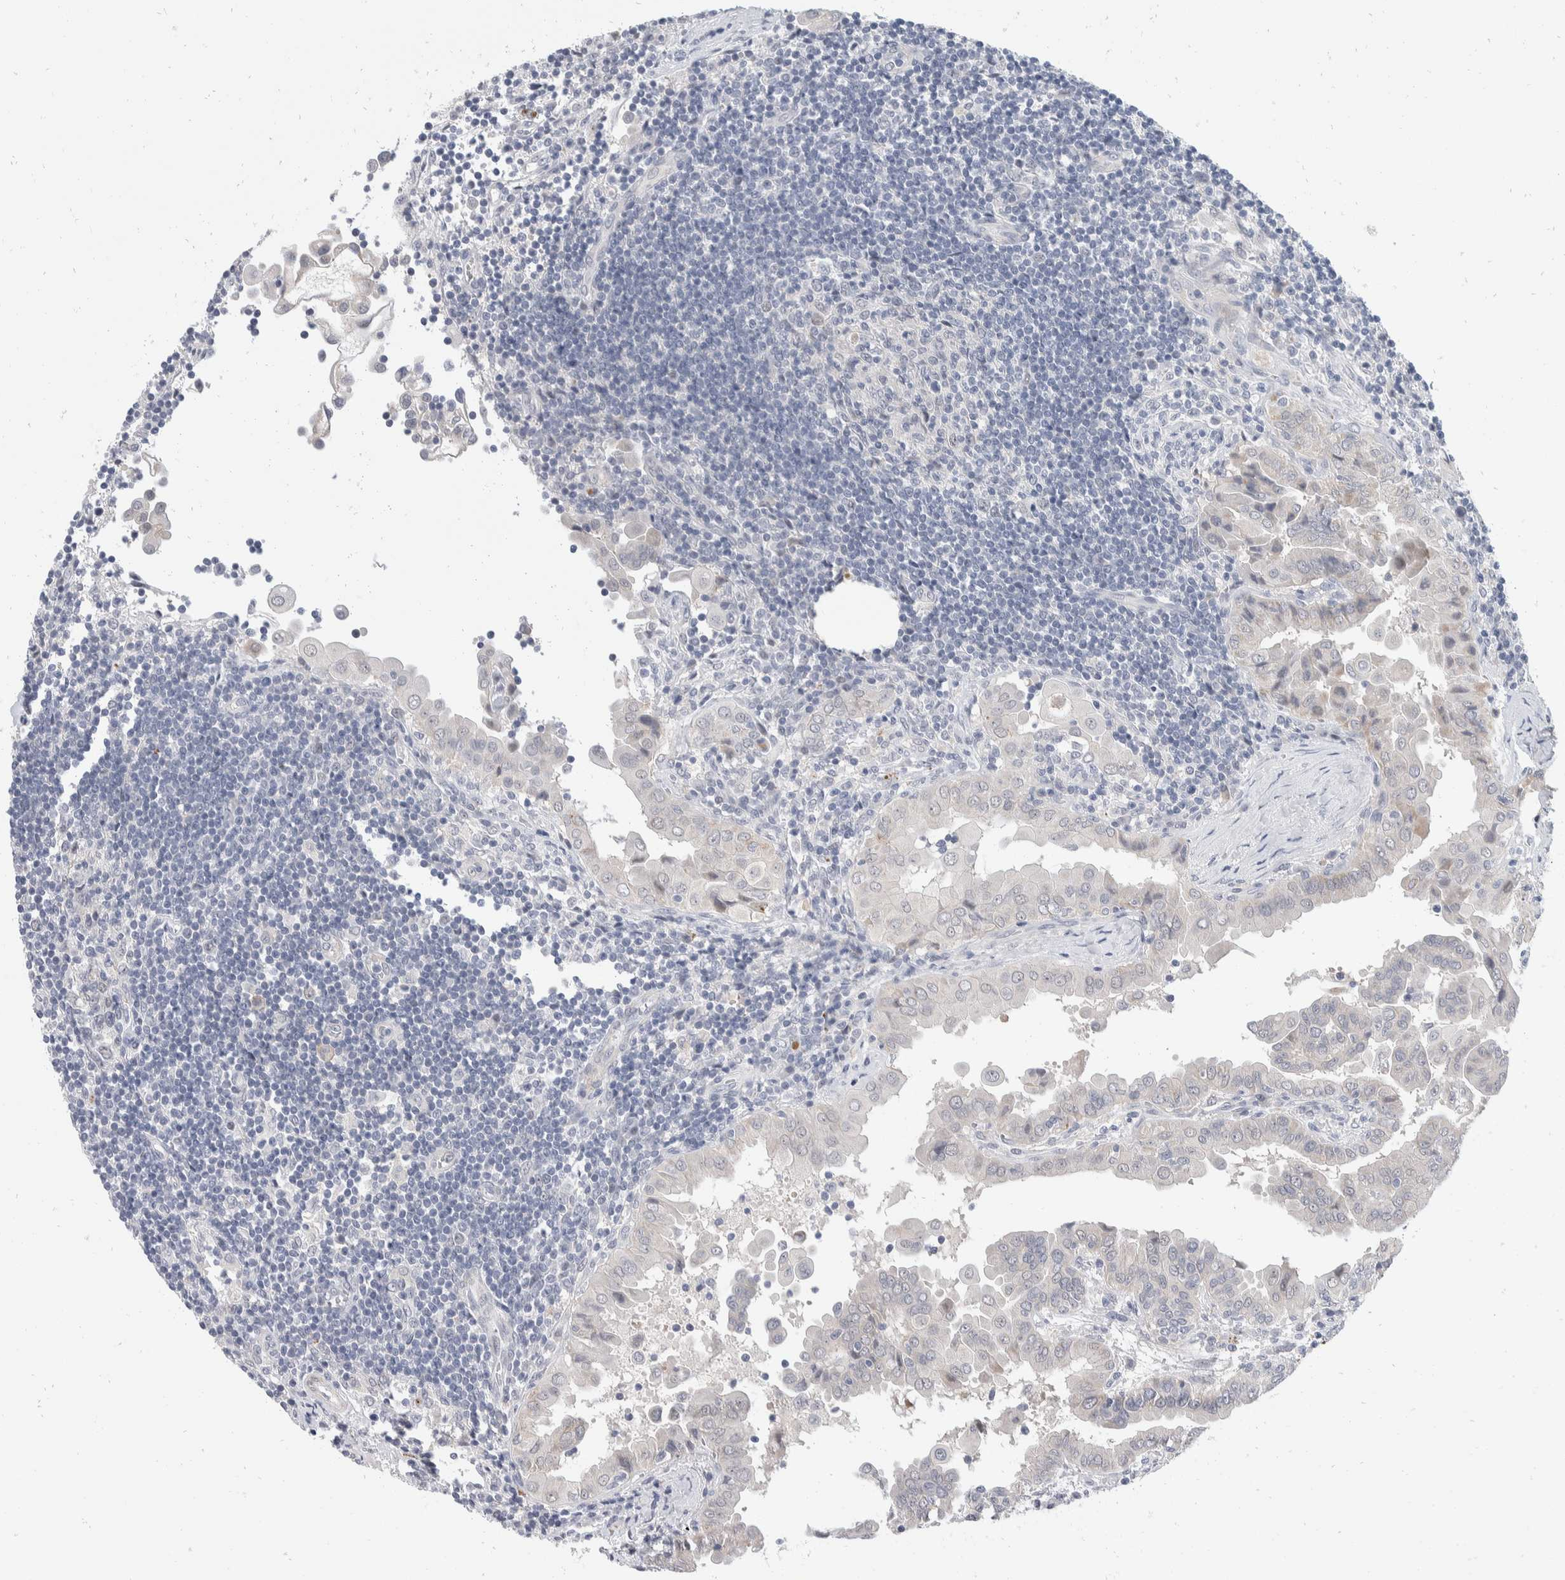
{"staining": {"intensity": "negative", "quantity": "none", "location": "none"}, "tissue": "thyroid cancer", "cell_type": "Tumor cells", "image_type": "cancer", "snomed": [{"axis": "morphology", "description": "Papillary adenocarcinoma, NOS"}, {"axis": "topography", "description": "Thyroid gland"}], "caption": "Immunohistochemical staining of human thyroid cancer exhibits no significant expression in tumor cells.", "gene": "CATSPERD", "patient": {"sex": "male", "age": 33}}